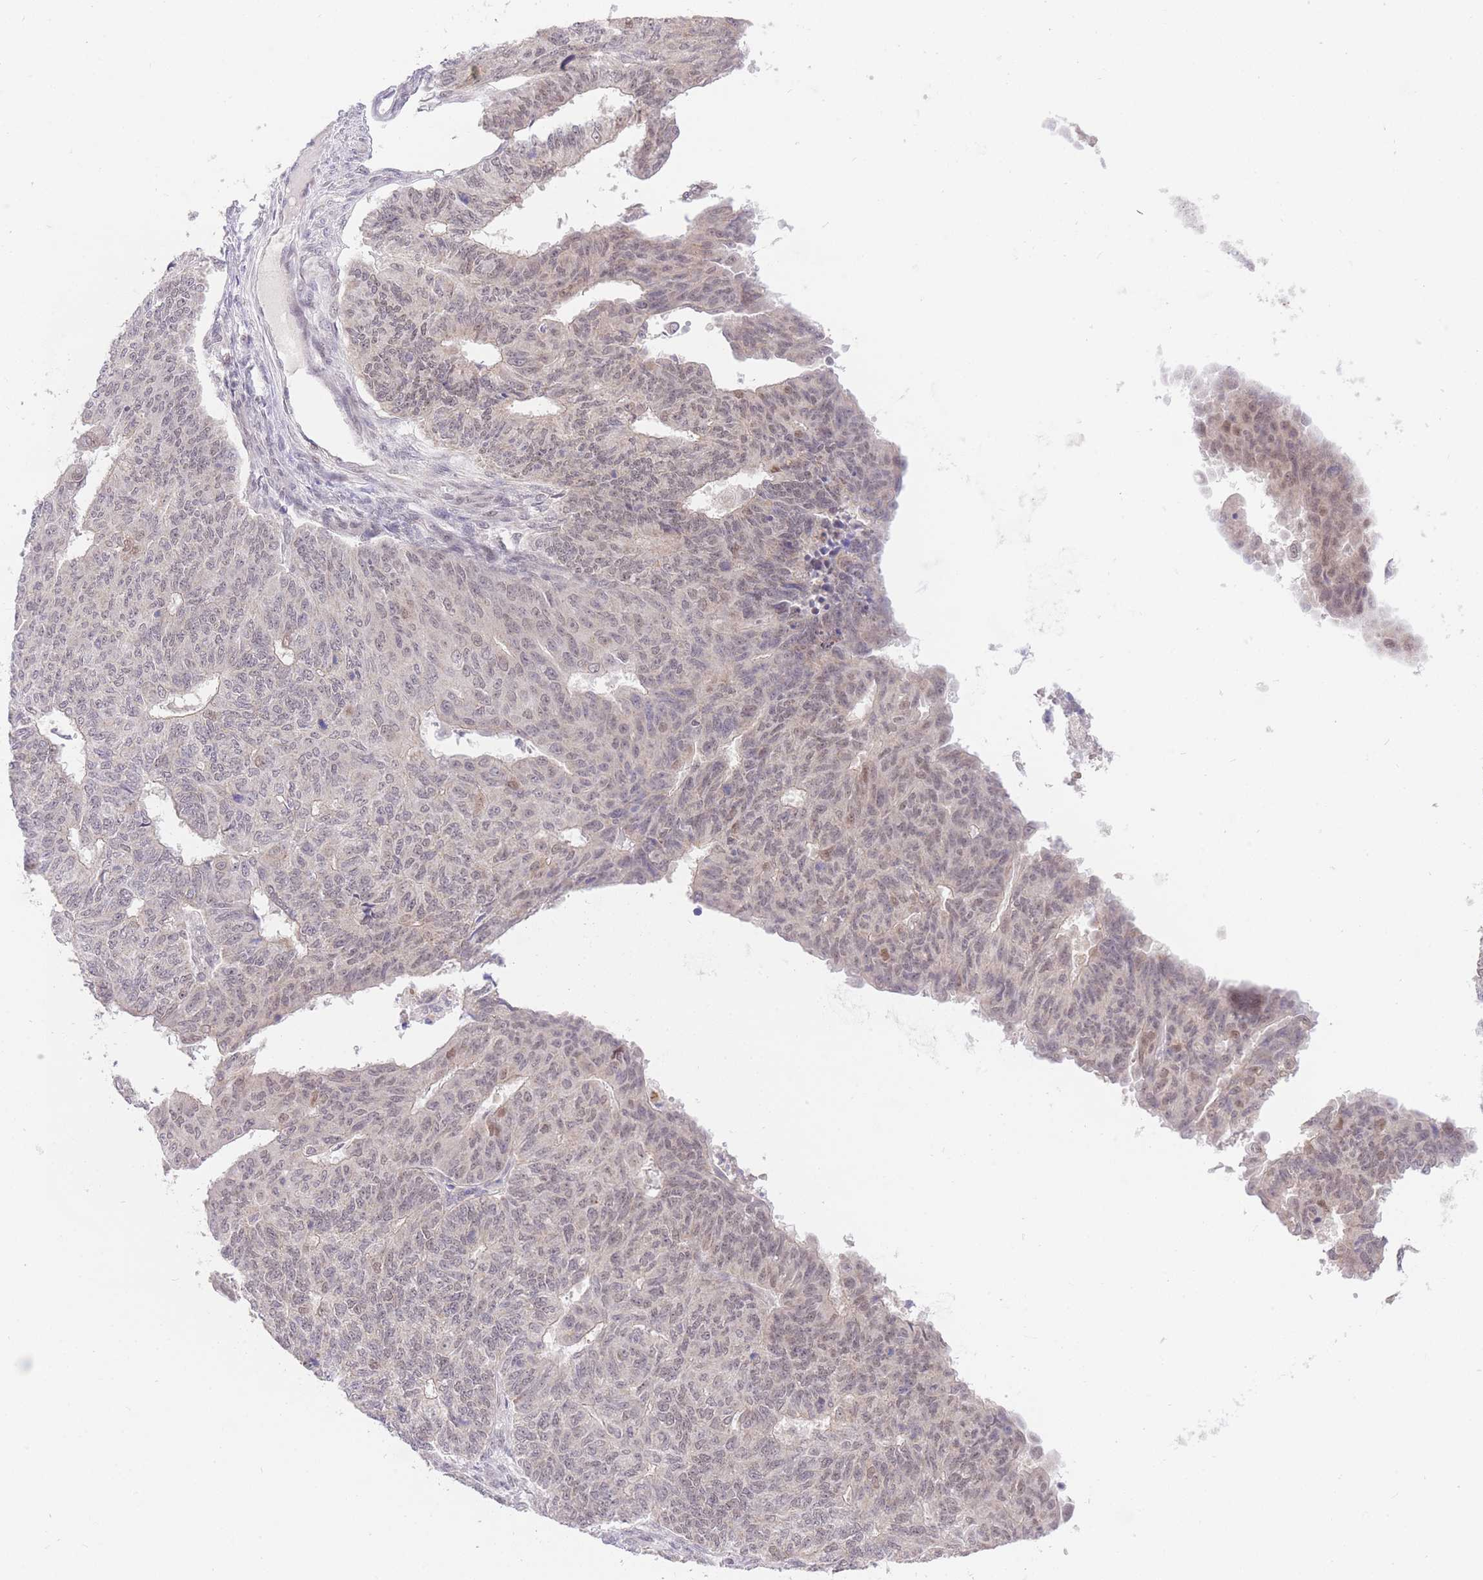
{"staining": {"intensity": "moderate", "quantity": ">75%", "location": "nuclear"}, "tissue": "endometrial cancer", "cell_type": "Tumor cells", "image_type": "cancer", "snomed": [{"axis": "morphology", "description": "Adenocarcinoma, NOS"}, {"axis": "topography", "description": "Endometrium"}], "caption": "The micrograph demonstrates a brown stain indicating the presence of a protein in the nuclear of tumor cells in adenocarcinoma (endometrial).", "gene": "UBXN7", "patient": {"sex": "female", "age": 32}}